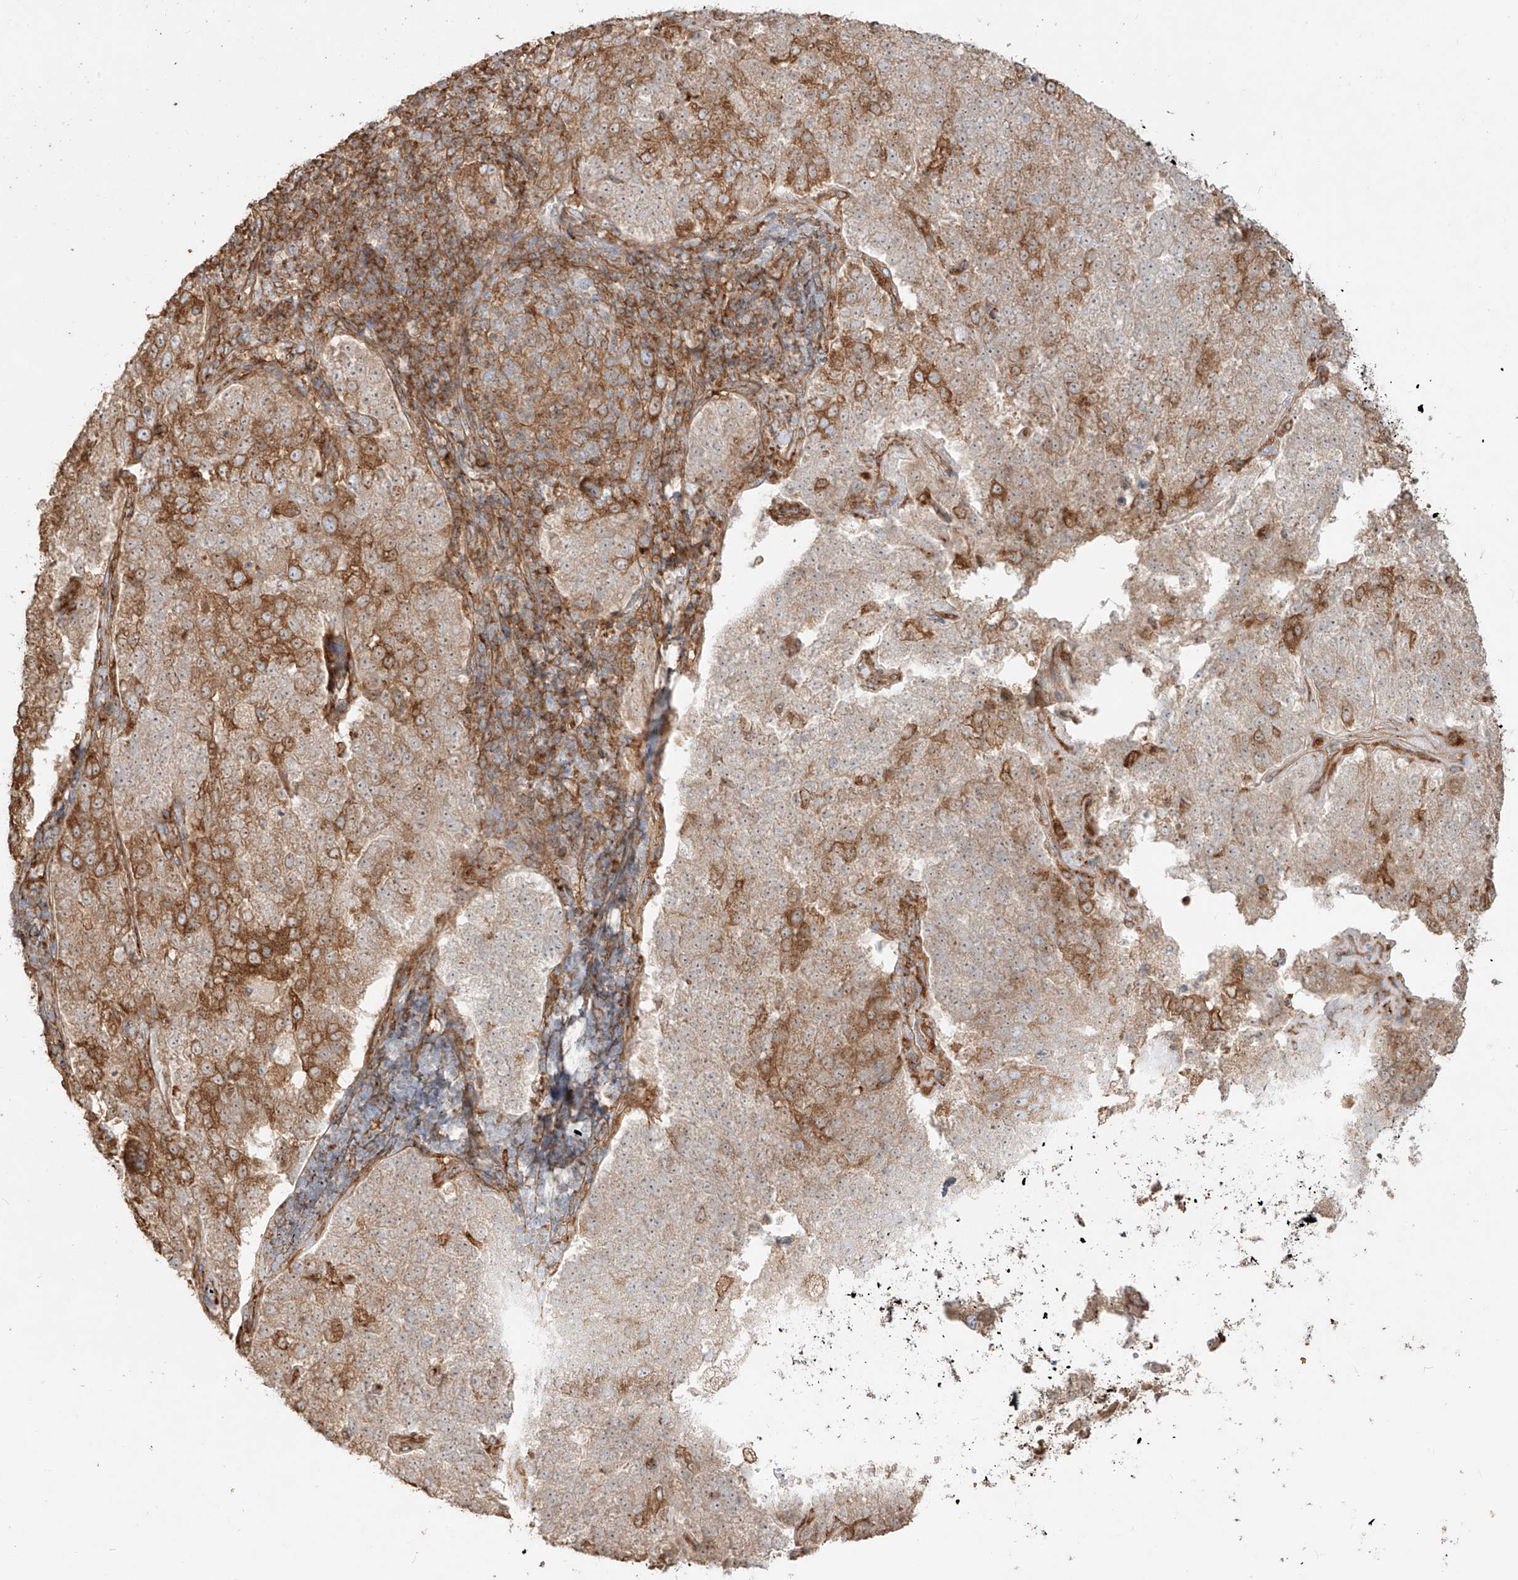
{"staining": {"intensity": "moderate", "quantity": ">75%", "location": "cytoplasmic/membranous"}, "tissue": "pancreatic cancer", "cell_type": "Tumor cells", "image_type": "cancer", "snomed": [{"axis": "morphology", "description": "Adenocarcinoma, NOS"}, {"axis": "topography", "description": "Pancreas"}], "caption": "Moderate cytoplasmic/membranous protein staining is appreciated in about >75% of tumor cells in adenocarcinoma (pancreatic).", "gene": "SNX9", "patient": {"sex": "female", "age": 61}}